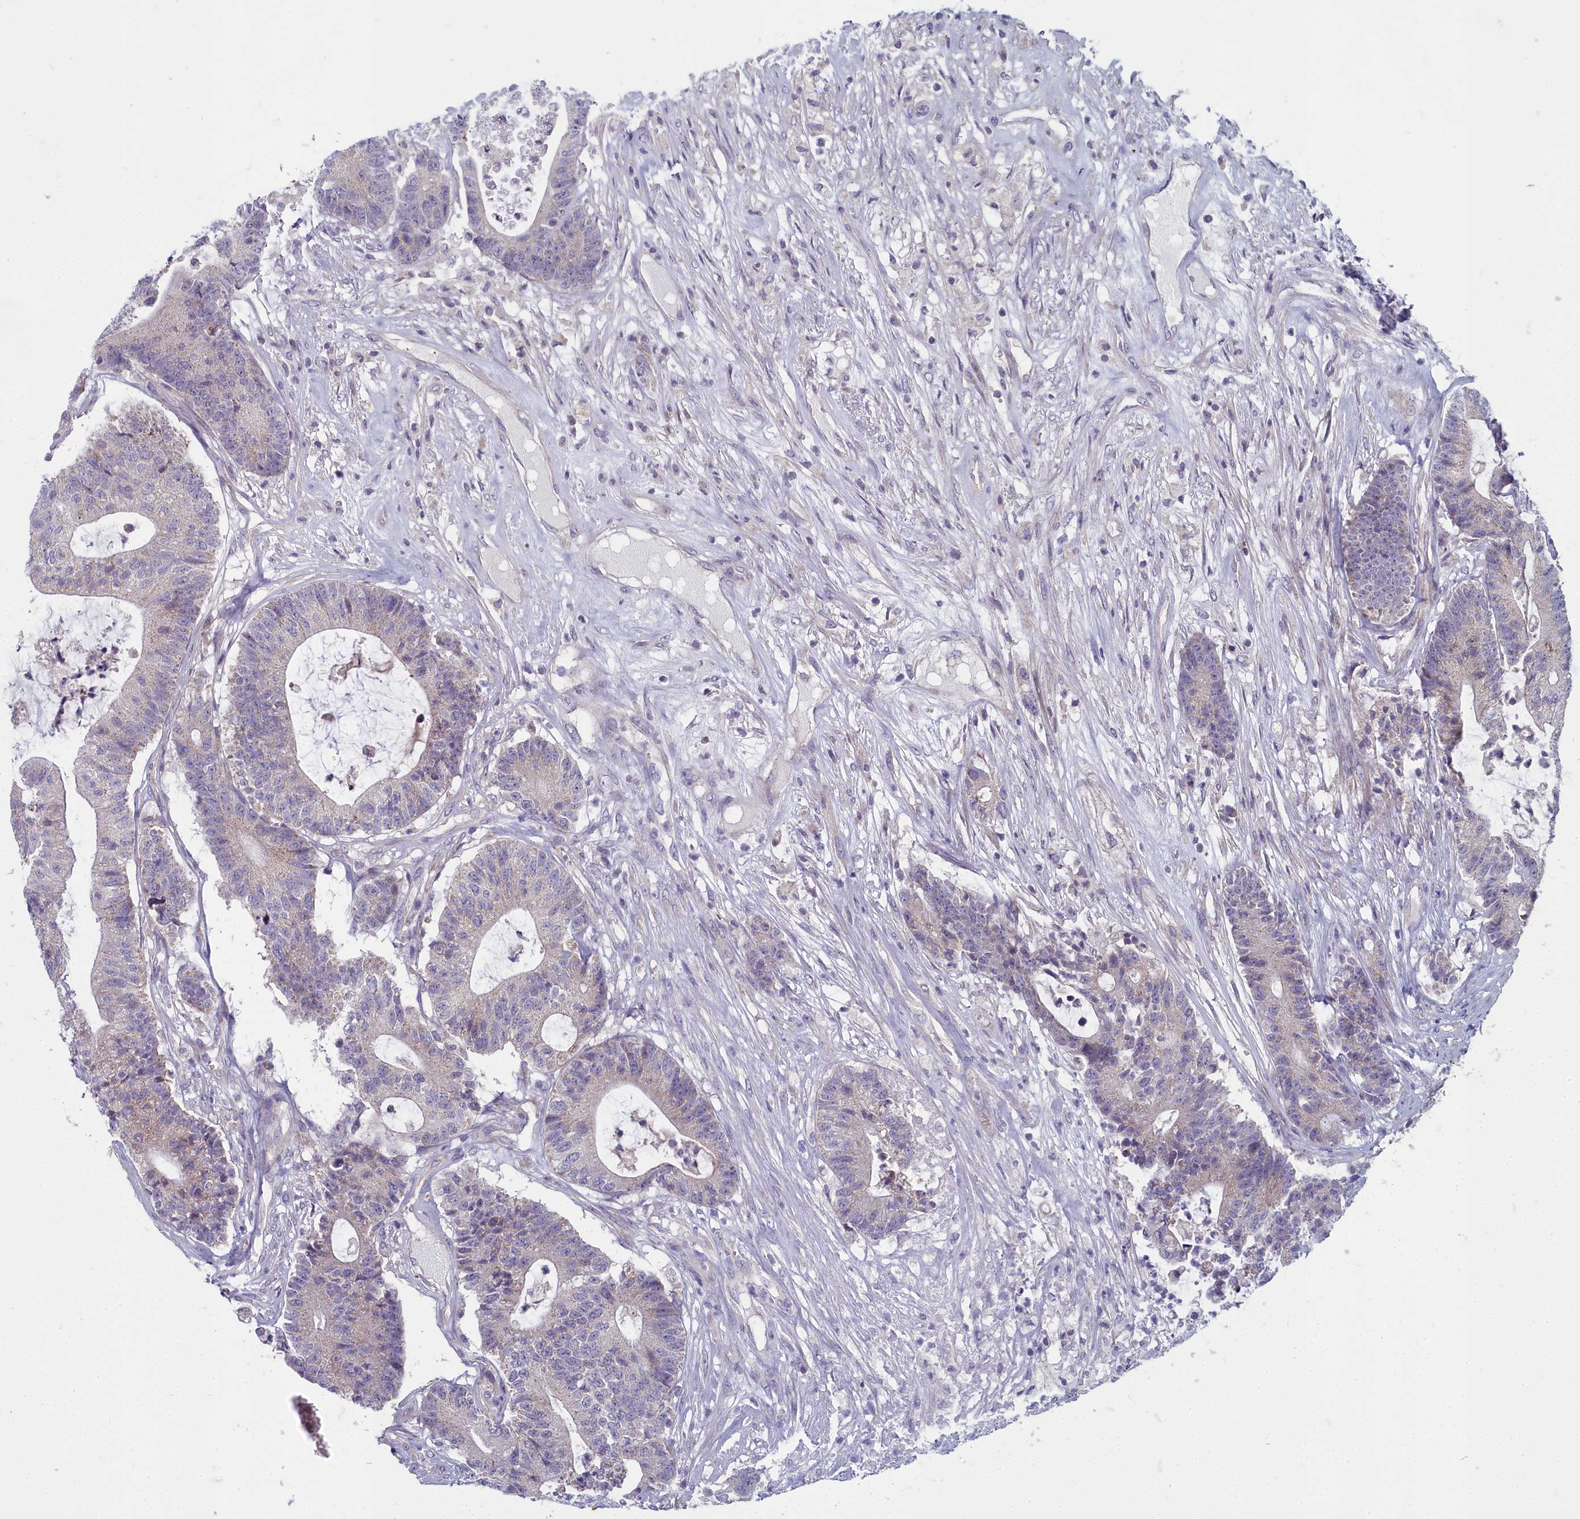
{"staining": {"intensity": "weak", "quantity": "<25%", "location": "cytoplasmic/membranous"}, "tissue": "colorectal cancer", "cell_type": "Tumor cells", "image_type": "cancer", "snomed": [{"axis": "morphology", "description": "Adenocarcinoma, NOS"}, {"axis": "topography", "description": "Colon"}], "caption": "High power microscopy photomicrograph of an immunohistochemistry photomicrograph of colorectal cancer (adenocarcinoma), revealing no significant positivity in tumor cells. (IHC, brightfield microscopy, high magnification).", "gene": "INSYN2A", "patient": {"sex": "female", "age": 84}}